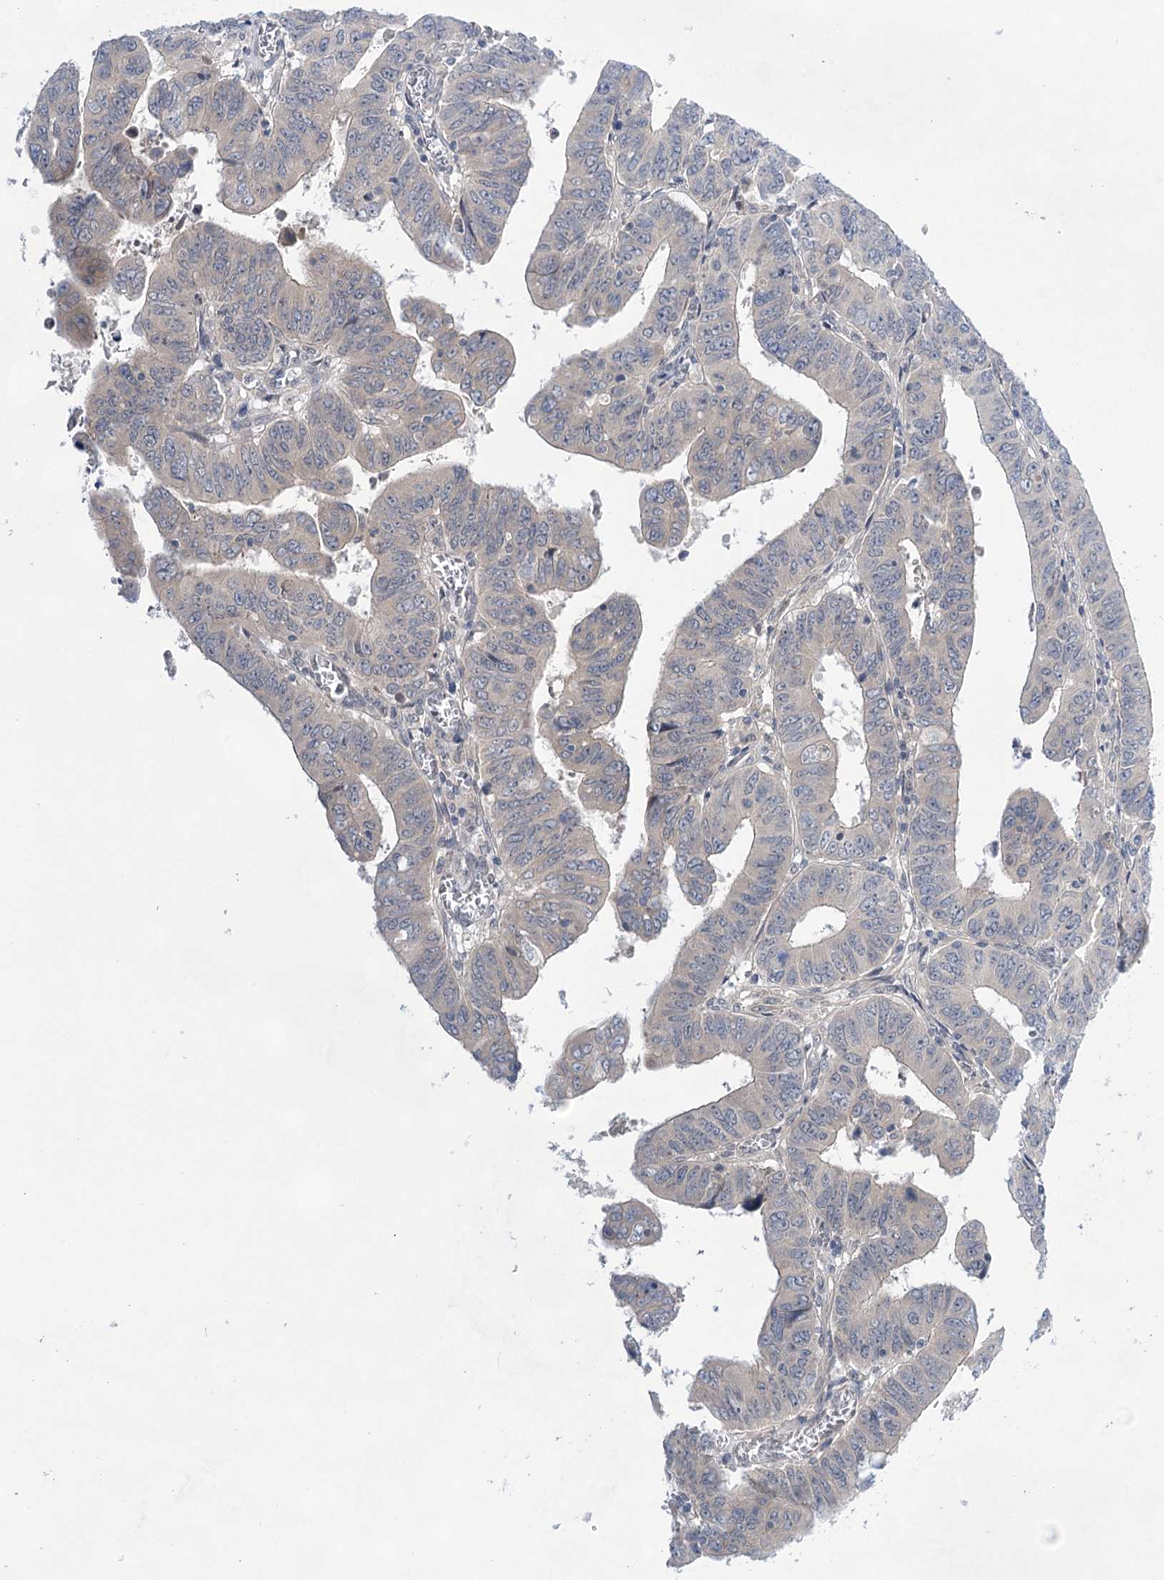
{"staining": {"intensity": "negative", "quantity": "none", "location": "none"}, "tissue": "colorectal cancer", "cell_type": "Tumor cells", "image_type": "cancer", "snomed": [{"axis": "morphology", "description": "Normal tissue, NOS"}, {"axis": "morphology", "description": "Adenocarcinoma, NOS"}, {"axis": "topography", "description": "Rectum"}], "caption": "An IHC micrograph of adenocarcinoma (colorectal) is shown. There is no staining in tumor cells of adenocarcinoma (colorectal). (DAB IHC, high magnification).", "gene": "LALBA", "patient": {"sex": "female", "age": 65}}